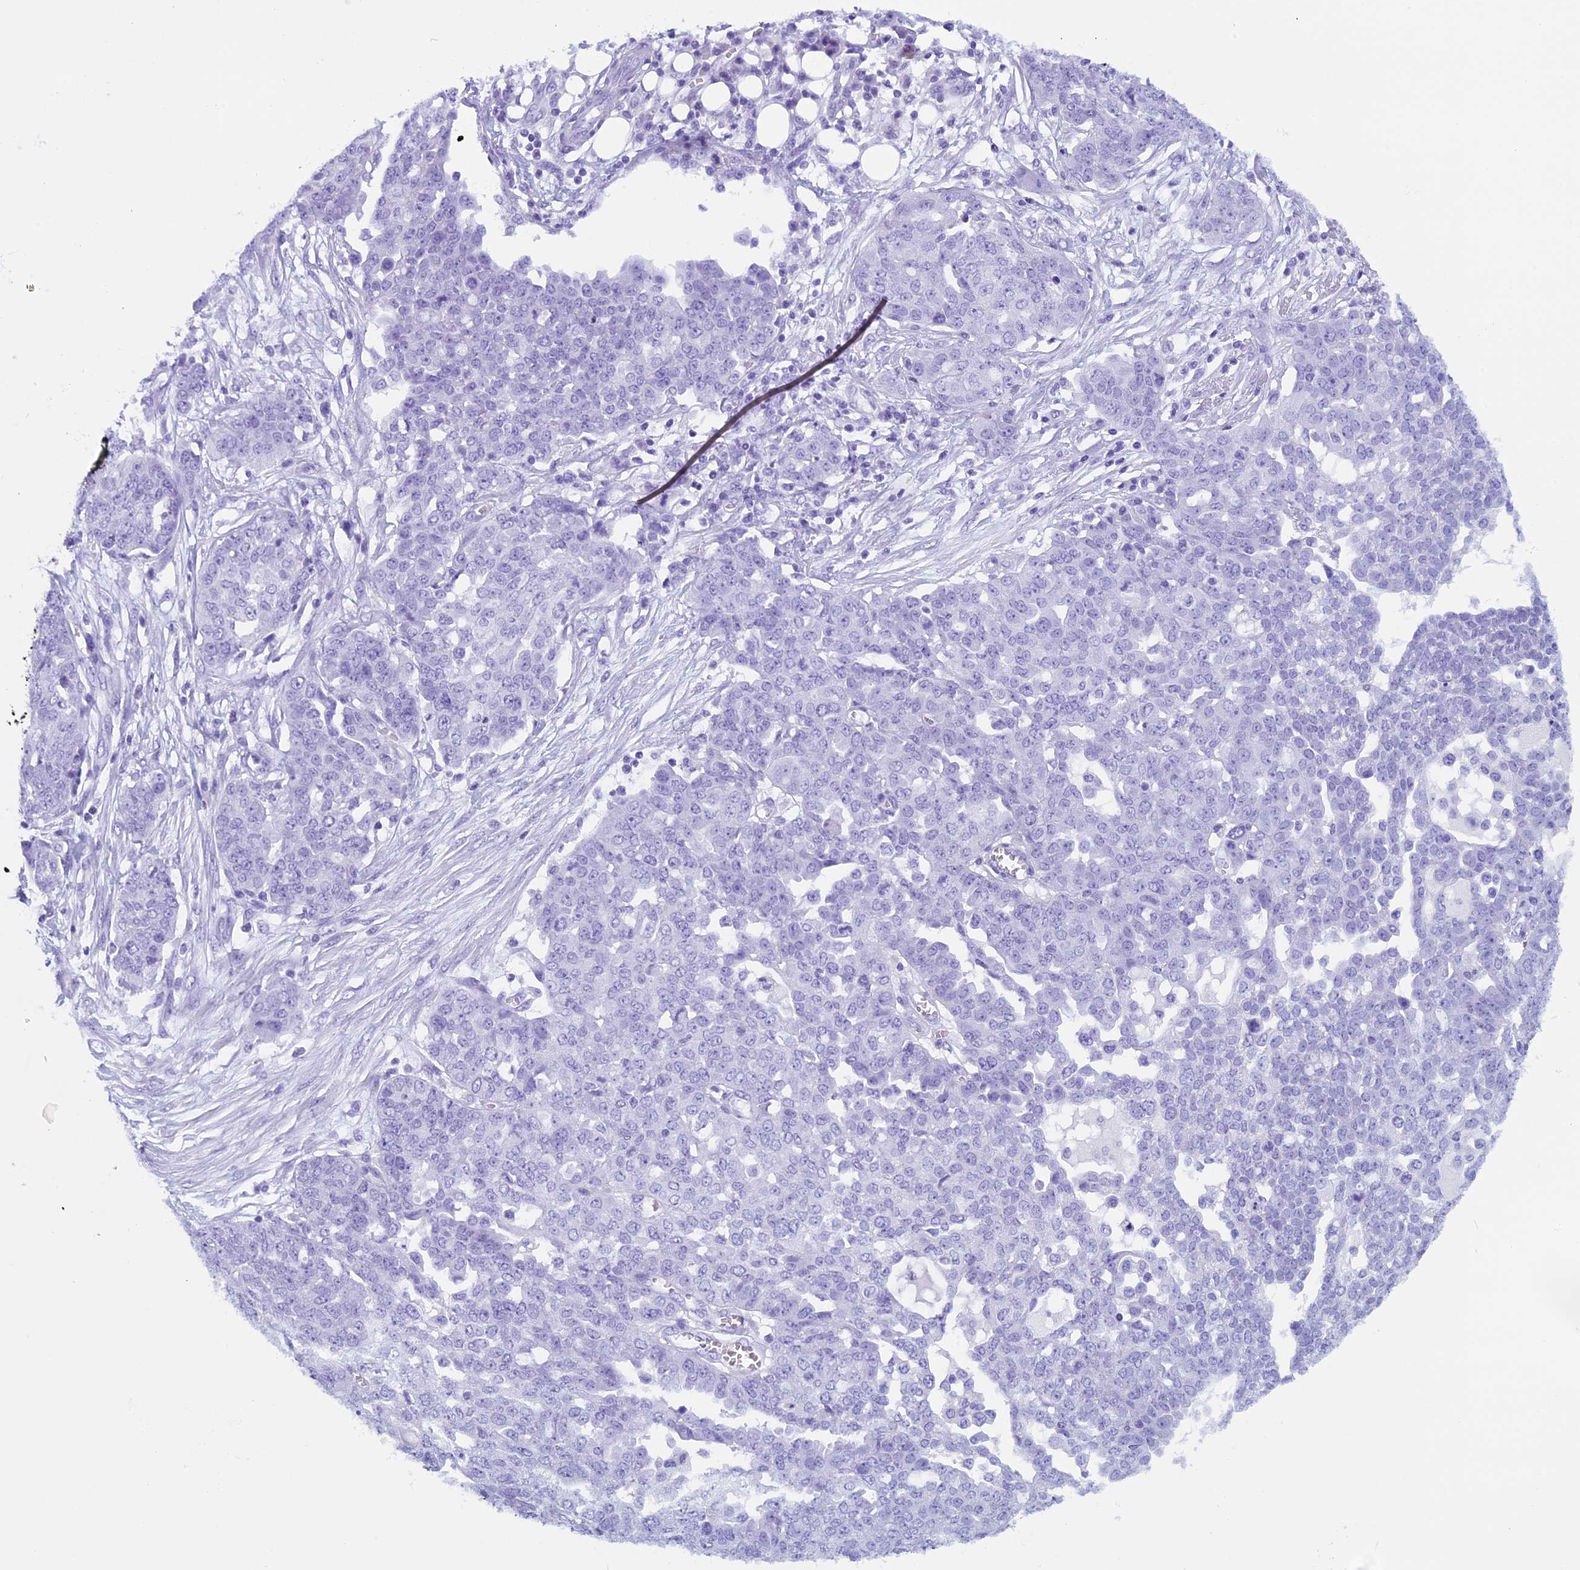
{"staining": {"intensity": "negative", "quantity": "none", "location": "none"}, "tissue": "ovarian cancer", "cell_type": "Tumor cells", "image_type": "cancer", "snomed": [{"axis": "morphology", "description": "Cystadenocarcinoma, serous, NOS"}, {"axis": "topography", "description": "Soft tissue"}, {"axis": "topography", "description": "Ovary"}], "caption": "This is an immunohistochemistry (IHC) histopathology image of serous cystadenocarcinoma (ovarian). There is no positivity in tumor cells.", "gene": "ZNF563", "patient": {"sex": "female", "age": 57}}